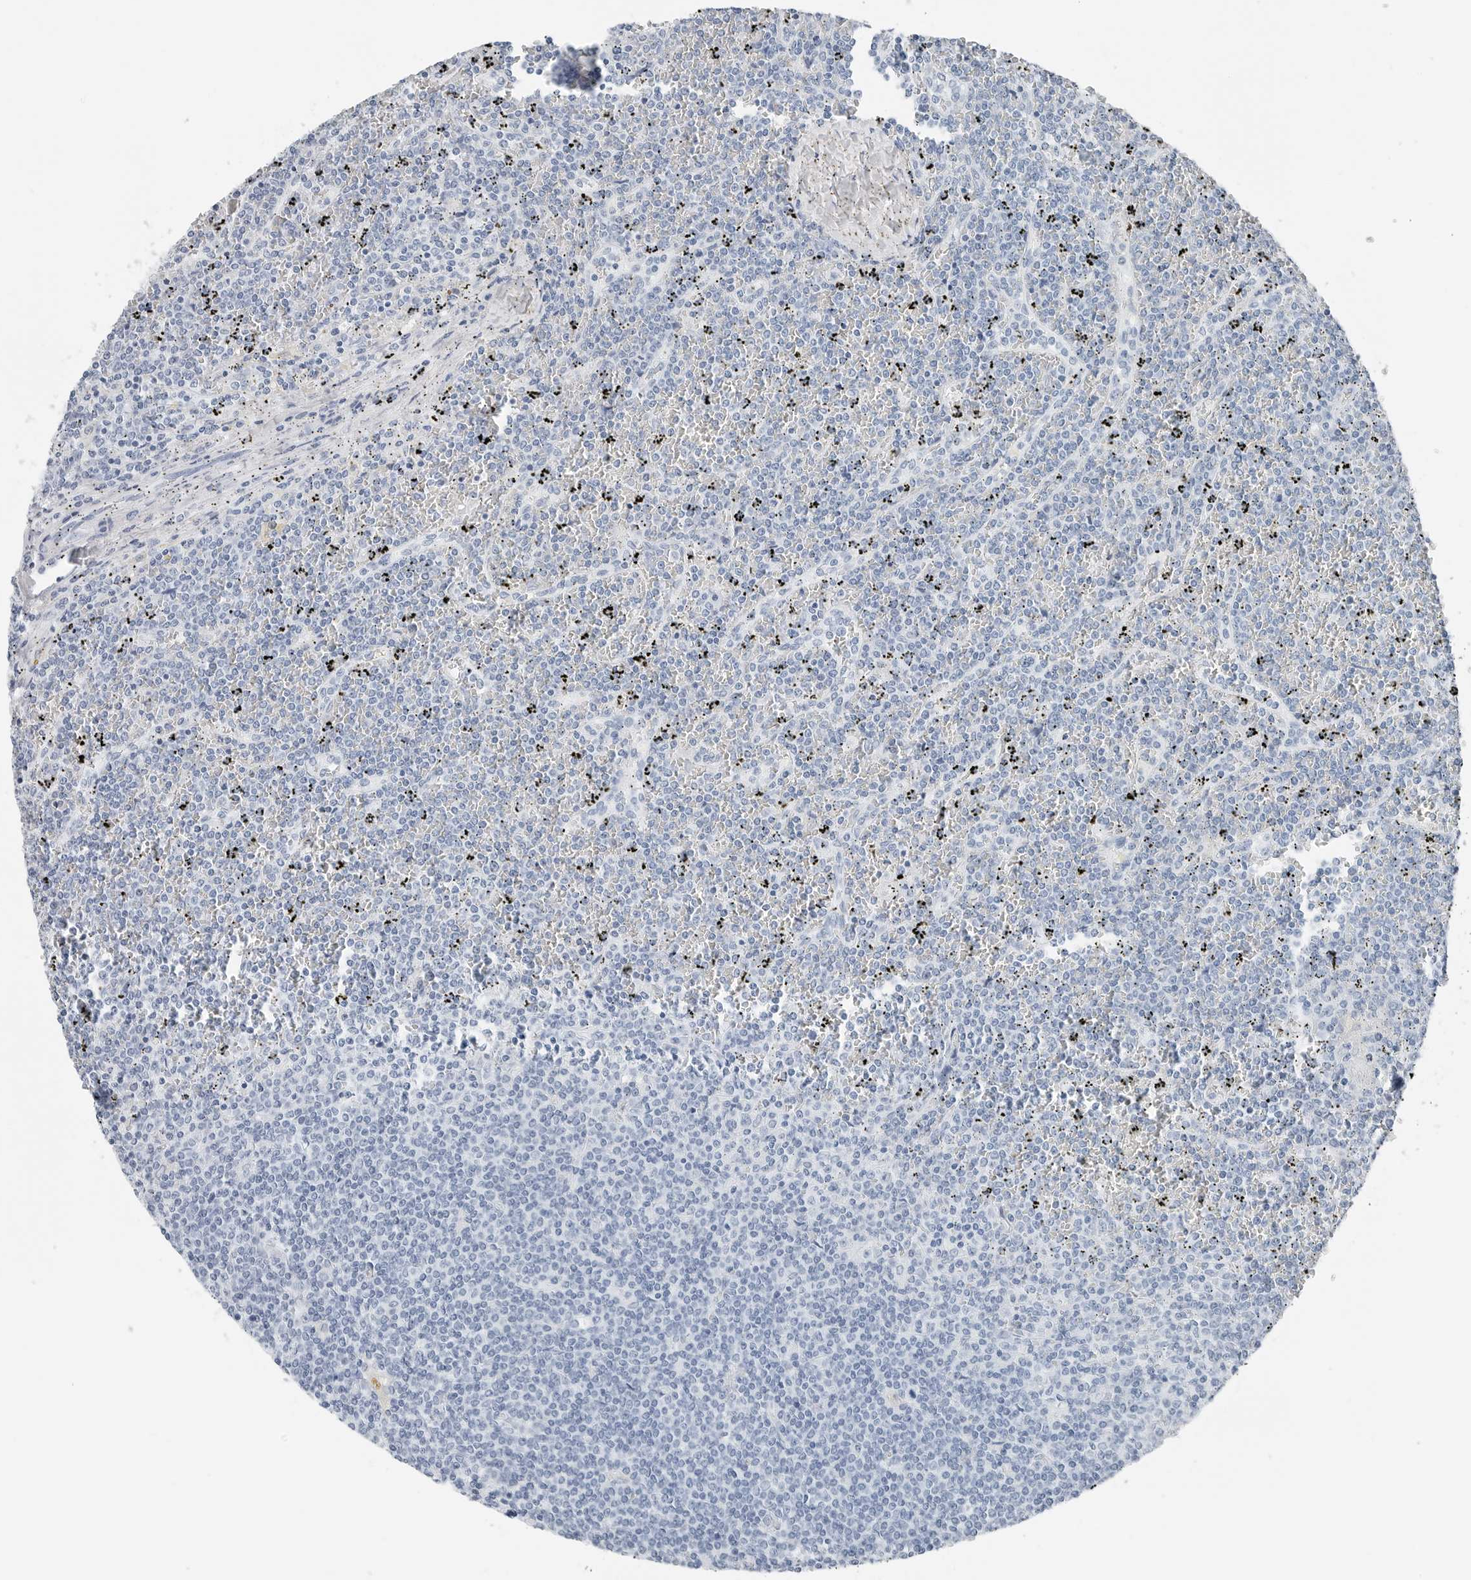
{"staining": {"intensity": "negative", "quantity": "none", "location": "none"}, "tissue": "lymphoma", "cell_type": "Tumor cells", "image_type": "cancer", "snomed": [{"axis": "morphology", "description": "Malignant lymphoma, non-Hodgkin's type, Low grade"}, {"axis": "topography", "description": "Spleen"}], "caption": "A high-resolution micrograph shows immunohistochemistry (IHC) staining of lymphoma, which shows no significant positivity in tumor cells.", "gene": "SLPI", "patient": {"sex": "female", "age": 19}}